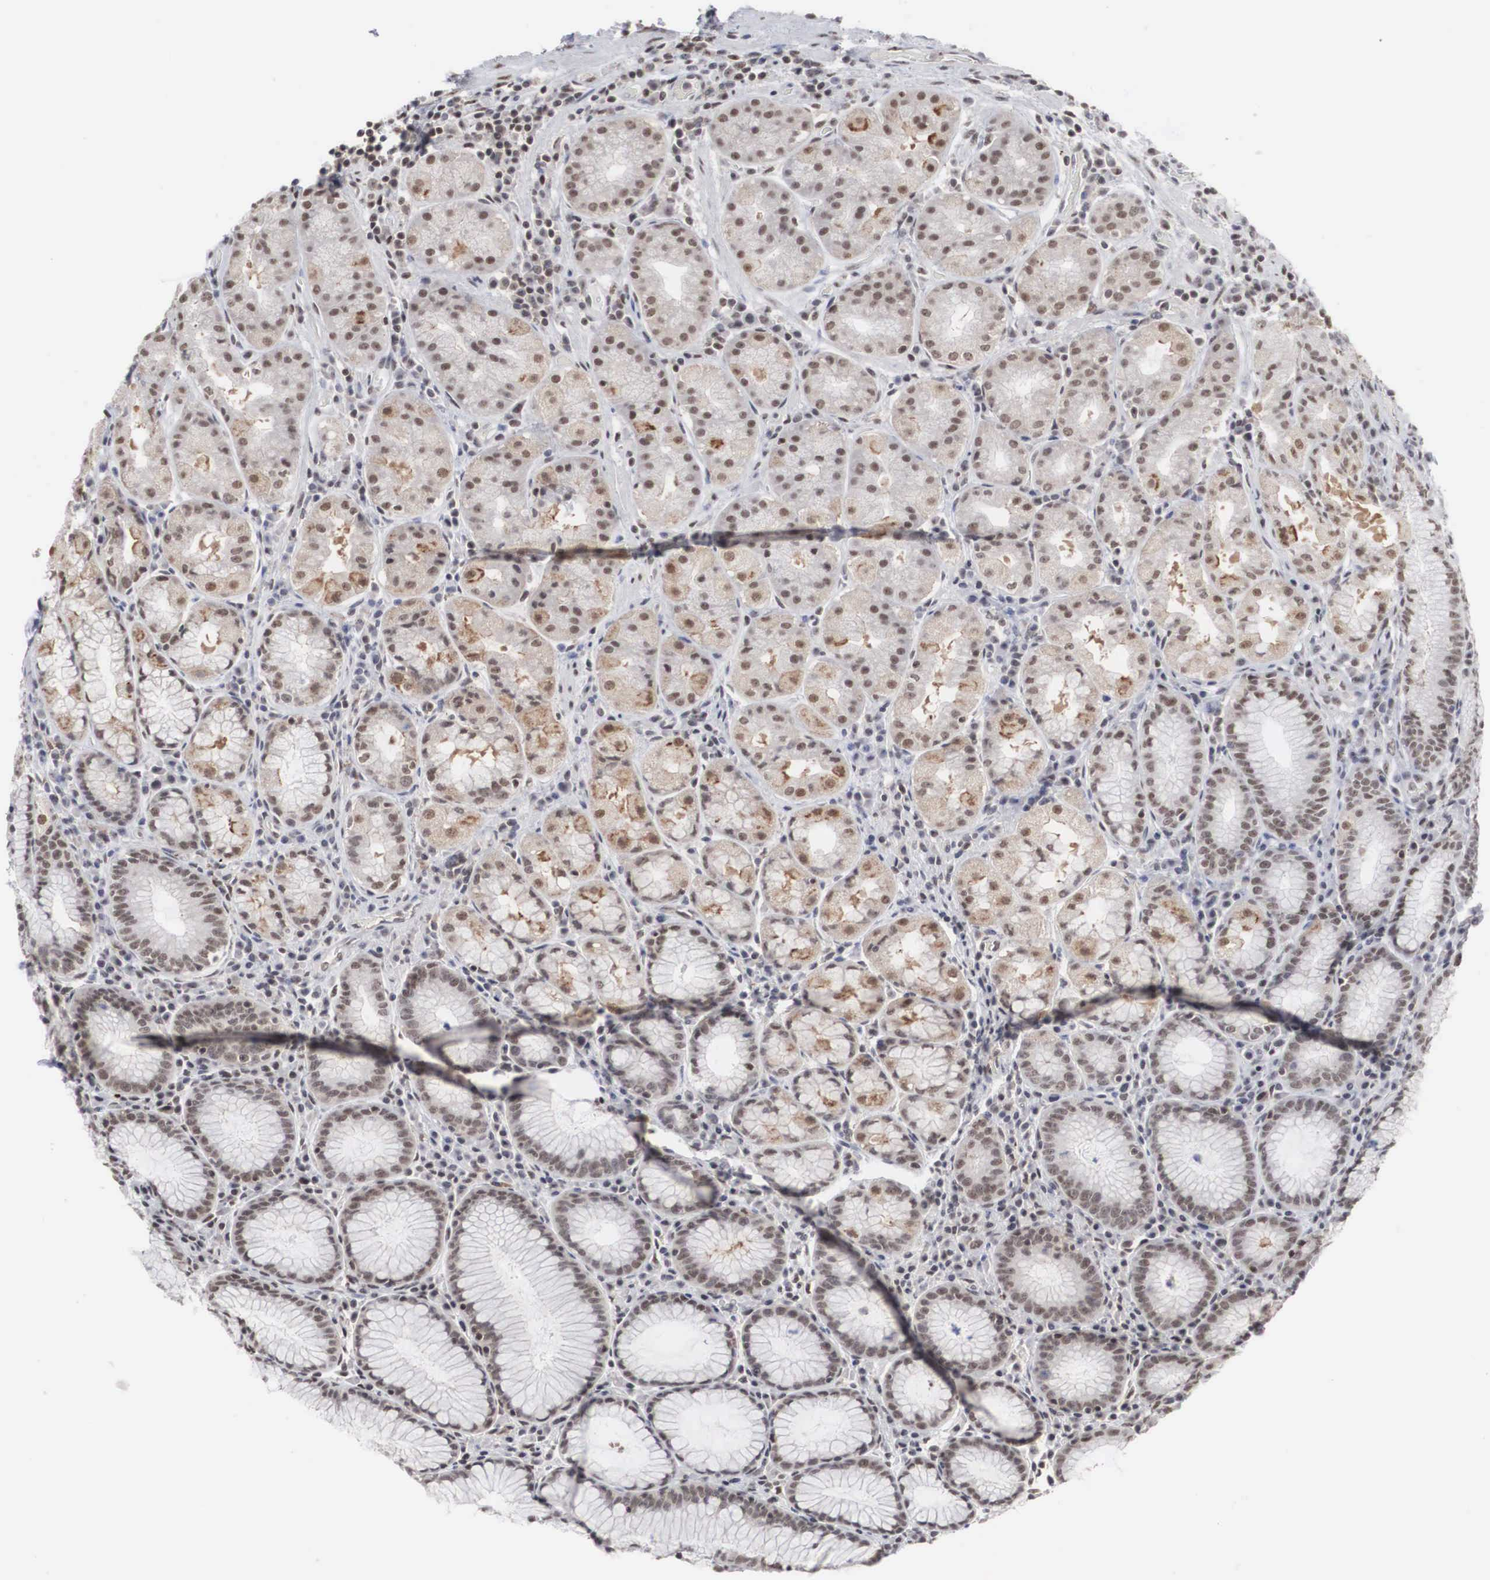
{"staining": {"intensity": "weak", "quantity": "25%-75%", "location": "cytoplasmic/membranous,nuclear"}, "tissue": "stomach", "cell_type": "Glandular cells", "image_type": "normal", "snomed": [{"axis": "morphology", "description": "Normal tissue, NOS"}, {"axis": "topography", "description": "Stomach, lower"}], "caption": "Benign stomach reveals weak cytoplasmic/membranous,nuclear staining in approximately 25%-75% of glandular cells (DAB = brown stain, brightfield microscopy at high magnification)..", "gene": "AUTS2", "patient": {"sex": "female", "age": 43}}